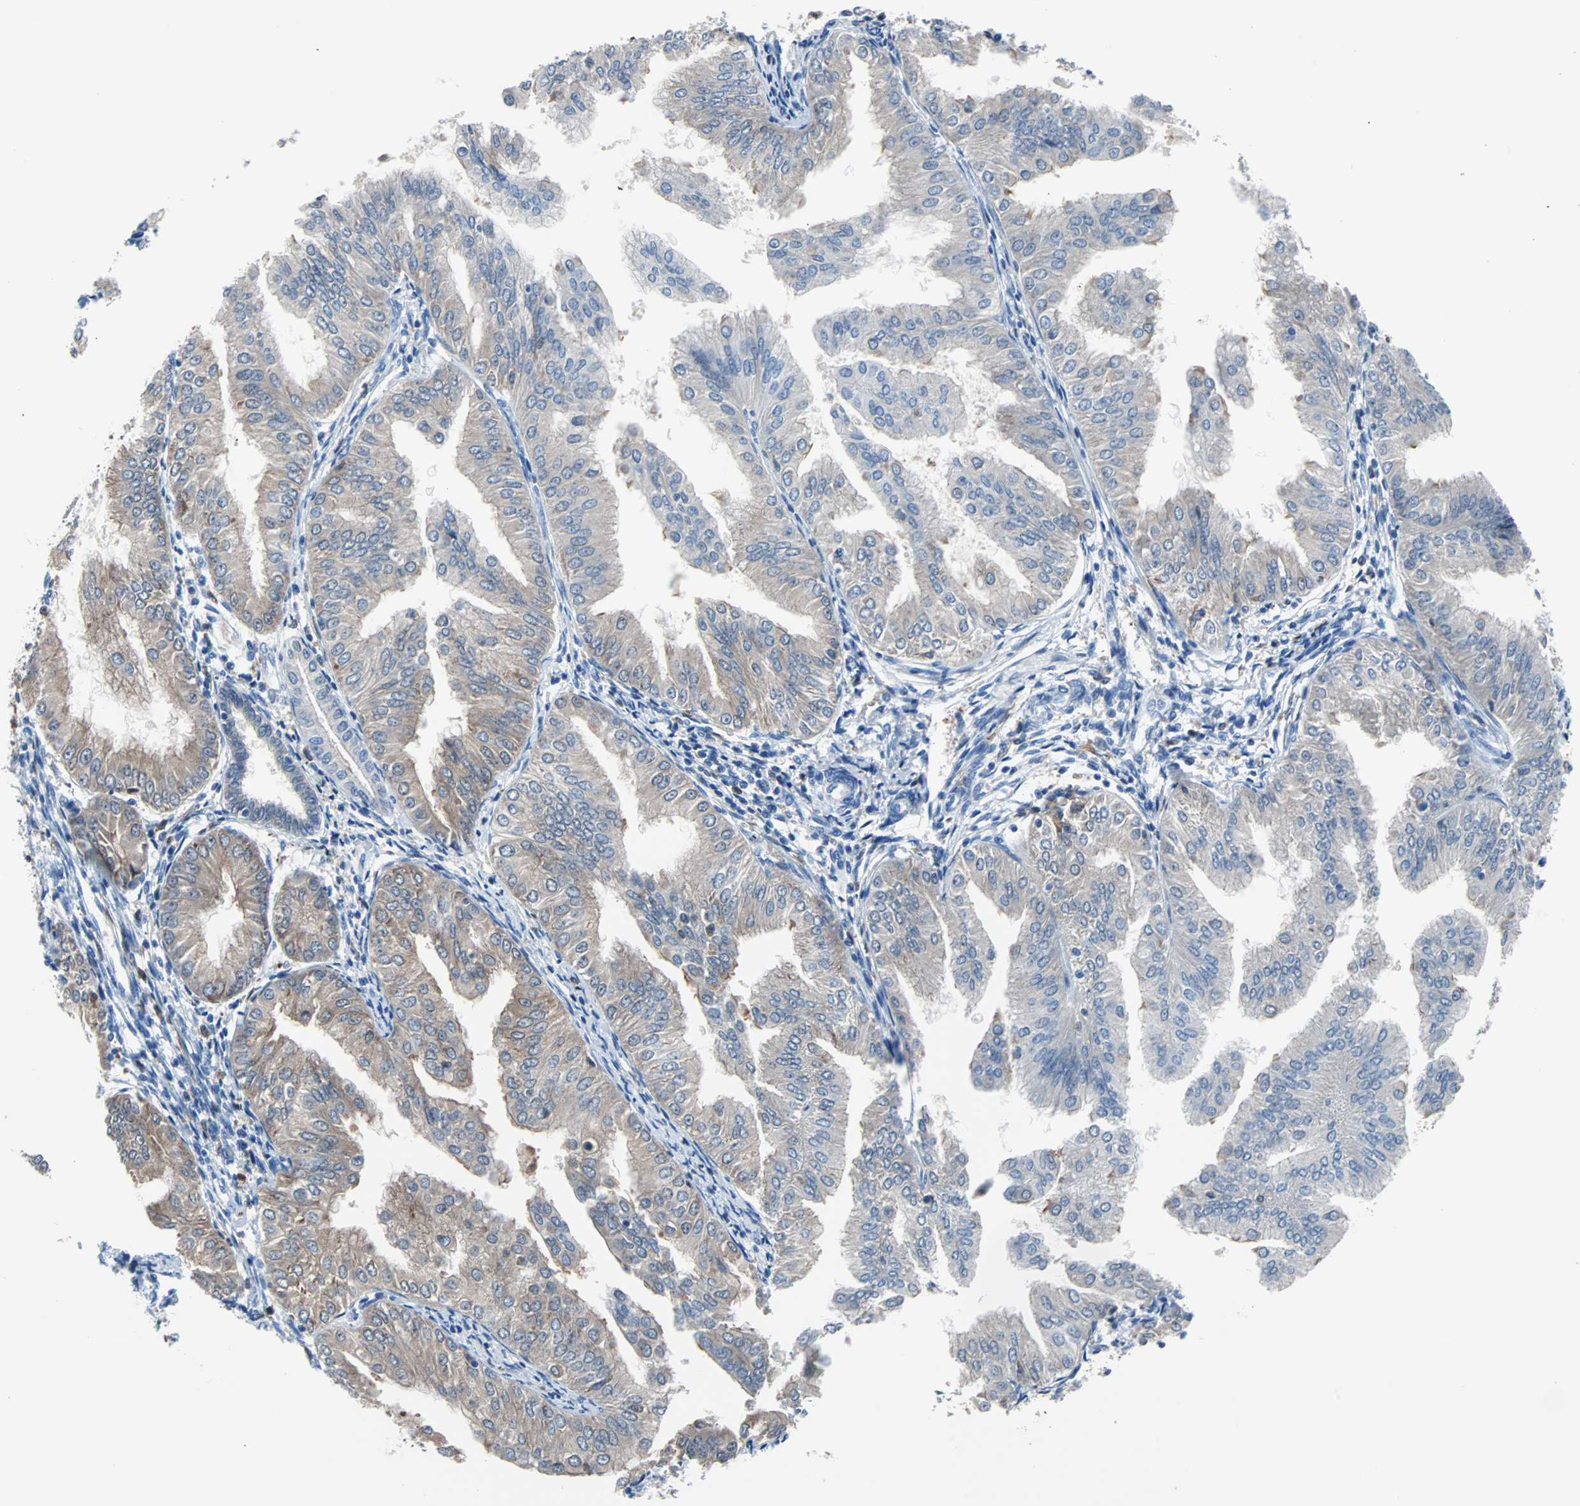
{"staining": {"intensity": "moderate", "quantity": "25%-75%", "location": "cytoplasmic/membranous"}, "tissue": "endometrial cancer", "cell_type": "Tumor cells", "image_type": "cancer", "snomed": [{"axis": "morphology", "description": "Adenocarcinoma, NOS"}, {"axis": "topography", "description": "Endometrium"}], "caption": "Immunohistochemistry staining of endometrial cancer, which reveals medium levels of moderate cytoplasmic/membranous staining in approximately 25%-75% of tumor cells indicating moderate cytoplasmic/membranous protein positivity. The staining was performed using DAB (3,3'-diaminobenzidine) (brown) for protein detection and nuclei were counterstained in hematoxylin (blue).", "gene": "SYK", "patient": {"sex": "female", "age": 53}}